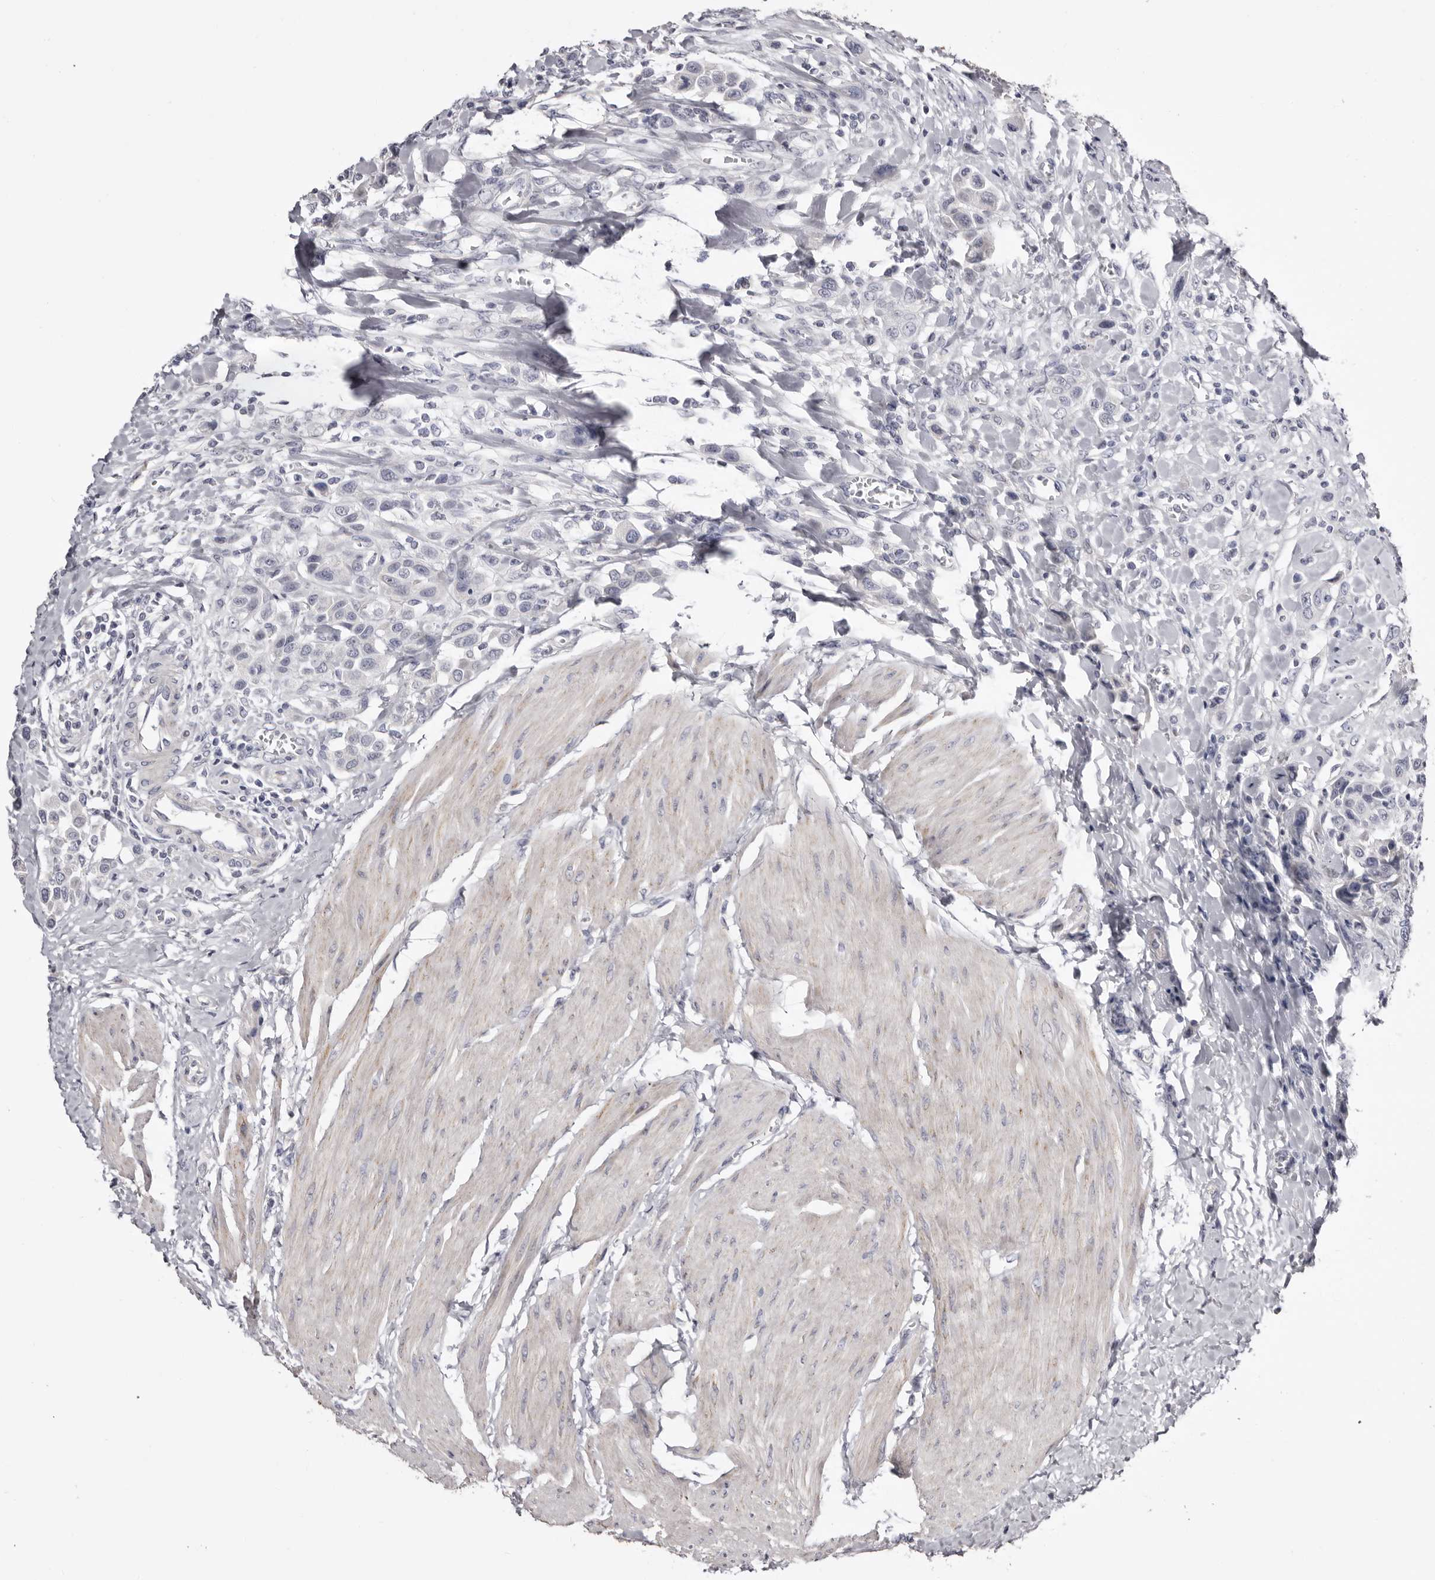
{"staining": {"intensity": "negative", "quantity": "none", "location": "none"}, "tissue": "urothelial cancer", "cell_type": "Tumor cells", "image_type": "cancer", "snomed": [{"axis": "morphology", "description": "Urothelial carcinoma, High grade"}, {"axis": "topography", "description": "Urinary bladder"}], "caption": "Tumor cells show no significant protein expression in high-grade urothelial carcinoma.", "gene": "CASQ1", "patient": {"sex": "male", "age": 50}}